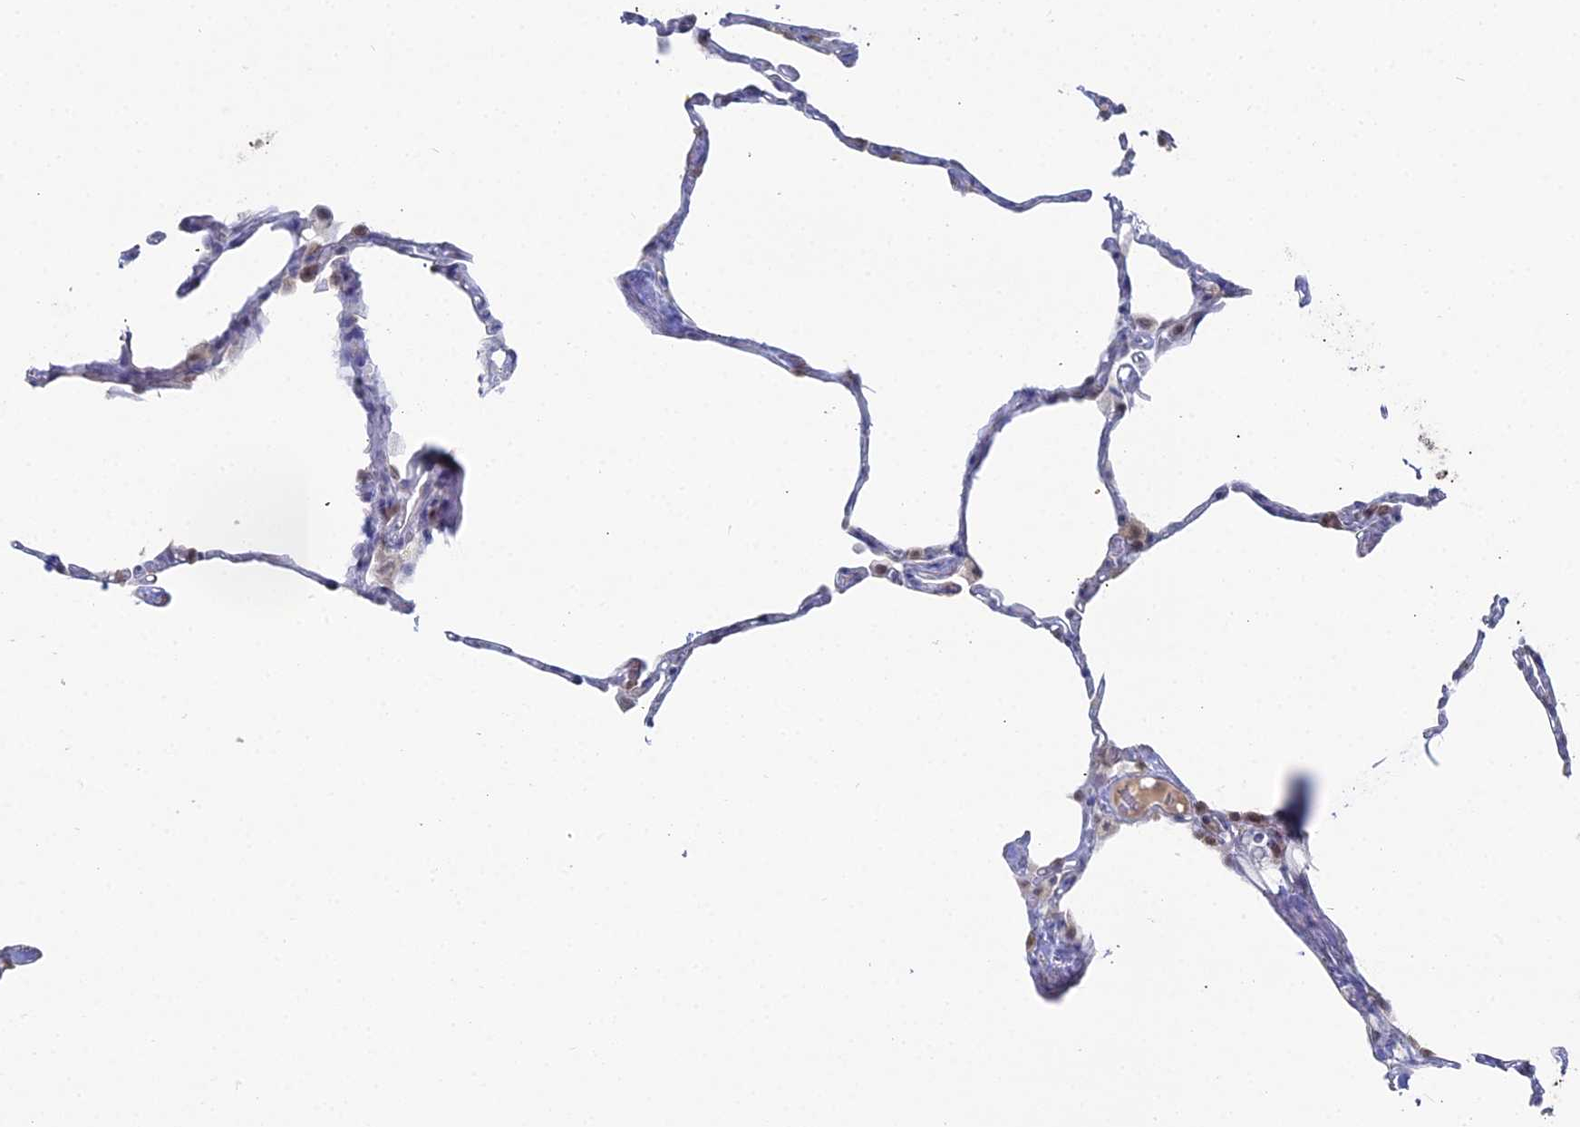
{"staining": {"intensity": "negative", "quantity": "none", "location": "none"}, "tissue": "lung", "cell_type": "Alveolar cells", "image_type": "normal", "snomed": [{"axis": "morphology", "description": "Normal tissue, NOS"}, {"axis": "topography", "description": "Lung"}], "caption": "Immunohistochemistry of unremarkable lung shows no staining in alveolar cells. (DAB (3,3'-diaminobenzidine) IHC, high magnification).", "gene": "THAP4", "patient": {"sex": "male", "age": 65}}